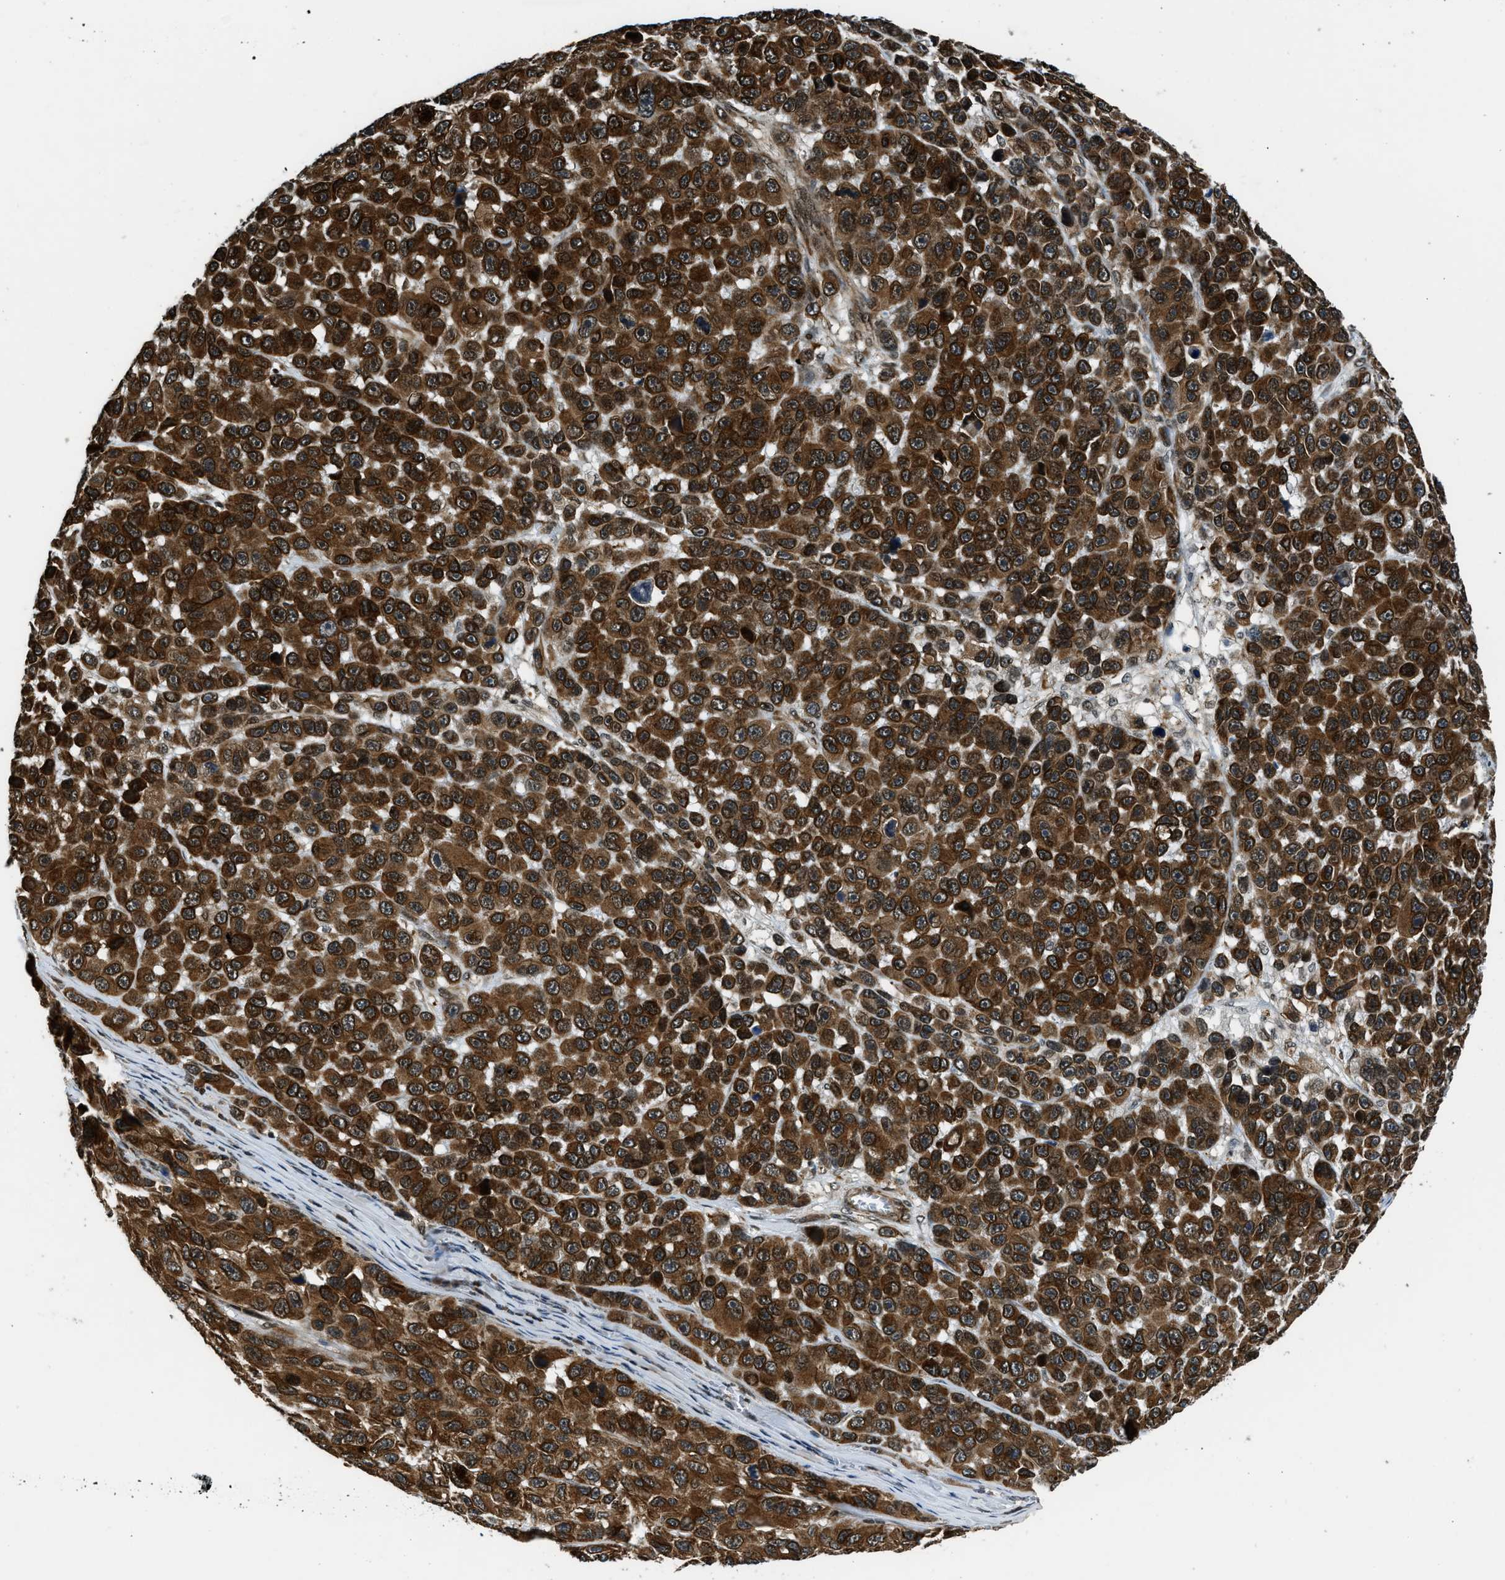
{"staining": {"intensity": "strong", "quantity": ">75%", "location": "cytoplasmic/membranous"}, "tissue": "melanoma", "cell_type": "Tumor cells", "image_type": "cancer", "snomed": [{"axis": "morphology", "description": "Malignant melanoma, NOS"}, {"axis": "topography", "description": "Skin"}], "caption": "IHC histopathology image of neoplastic tissue: human melanoma stained using IHC shows high levels of strong protein expression localized specifically in the cytoplasmic/membranous of tumor cells, appearing as a cytoplasmic/membranous brown color.", "gene": "RETREG3", "patient": {"sex": "male", "age": 53}}